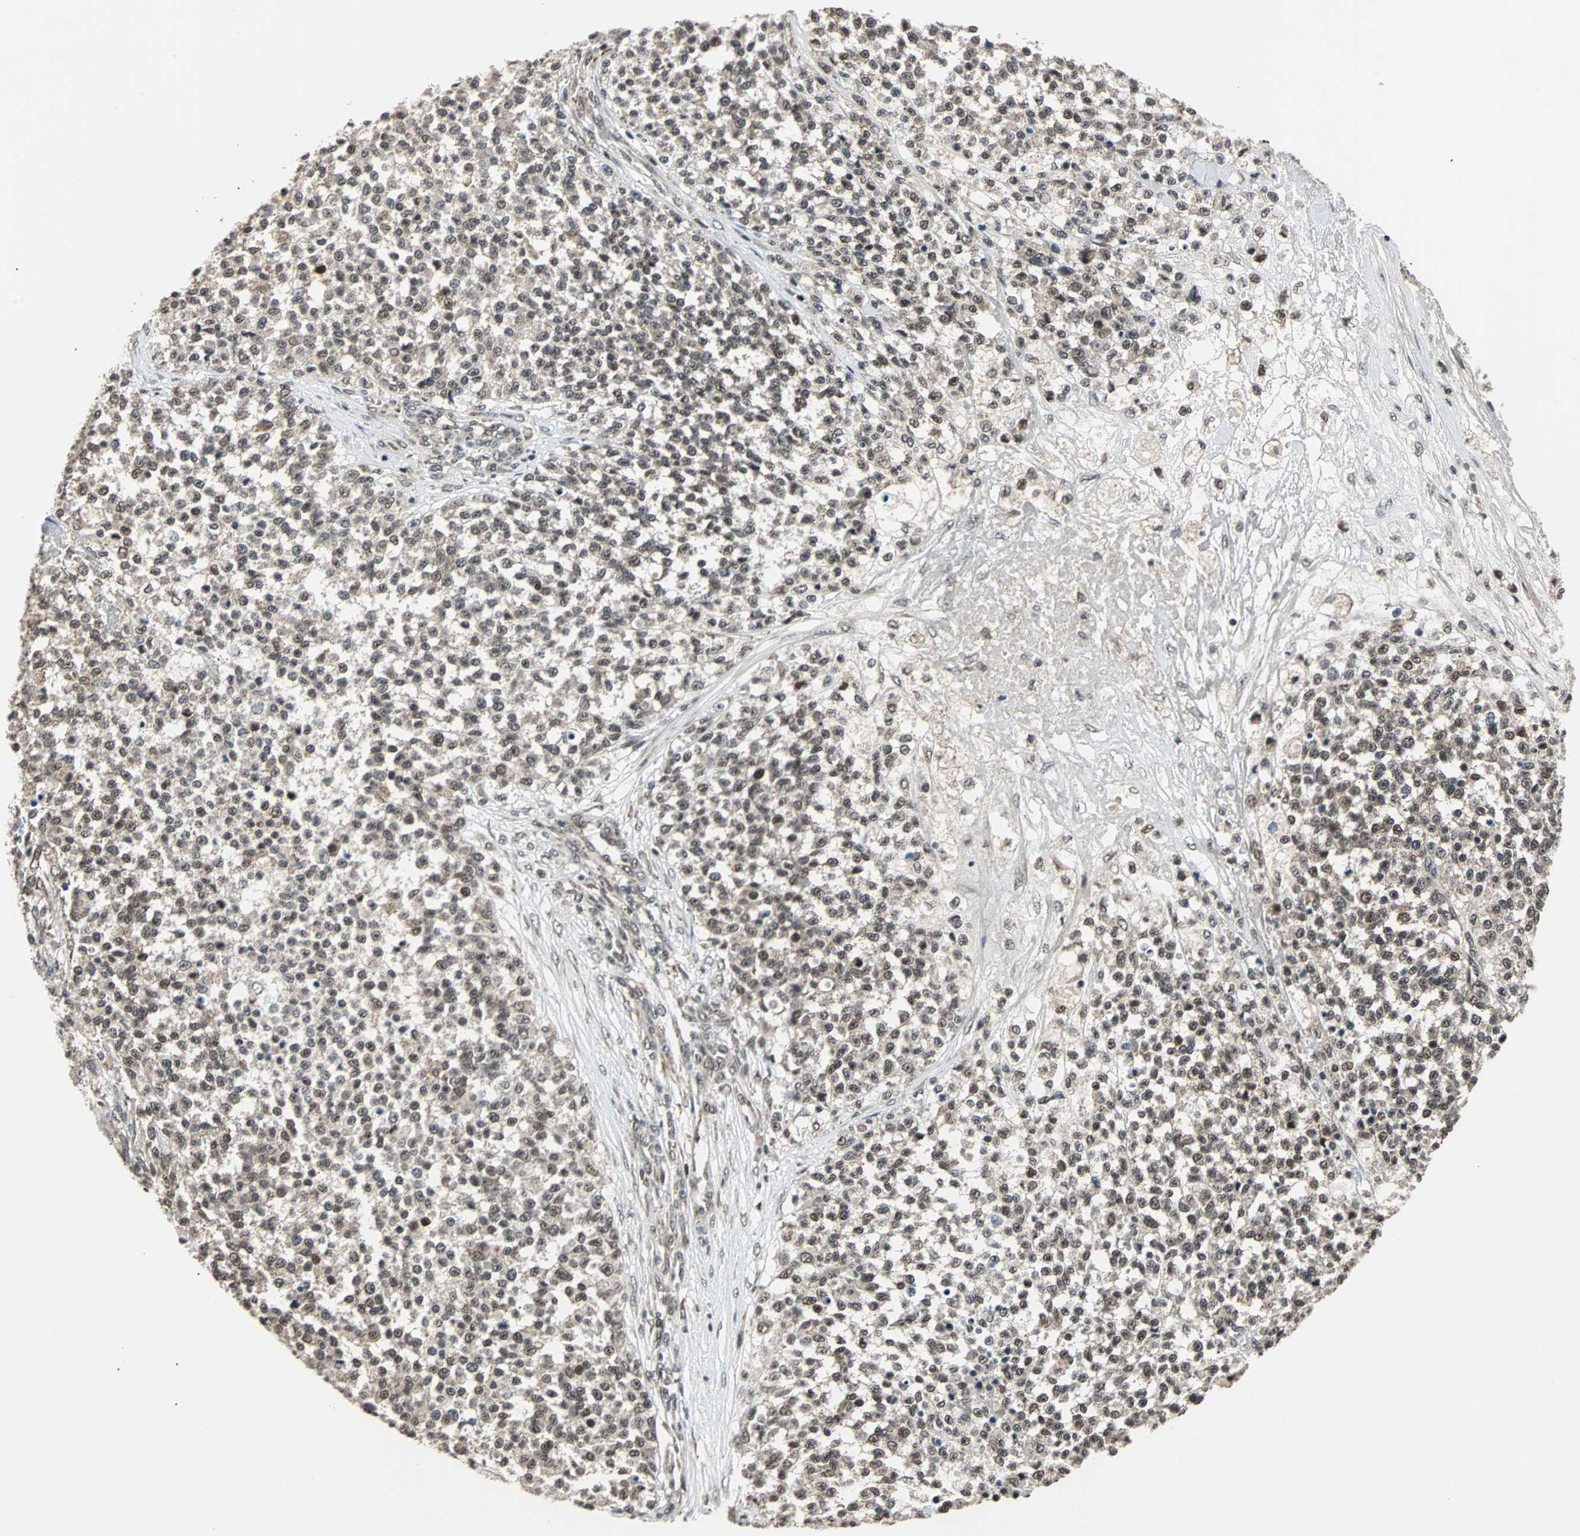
{"staining": {"intensity": "moderate", "quantity": ">75%", "location": "nuclear"}, "tissue": "testis cancer", "cell_type": "Tumor cells", "image_type": "cancer", "snomed": [{"axis": "morphology", "description": "Seminoma, NOS"}, {"axis": "topography", "description": "Testis"}], "caption": "Immunohistochemistry (IHC) histopathology image of neoplastic tissue: testis cancer (seminoma) stained using immunohistochemistry (IHC) displays medium levels of moderate protein expression localized specifically in the nuclear of tumor cells, appearing as a nuclear brown color.", "gene": "TERF2IP", "patient": {"sex": "male", "age": 59}}